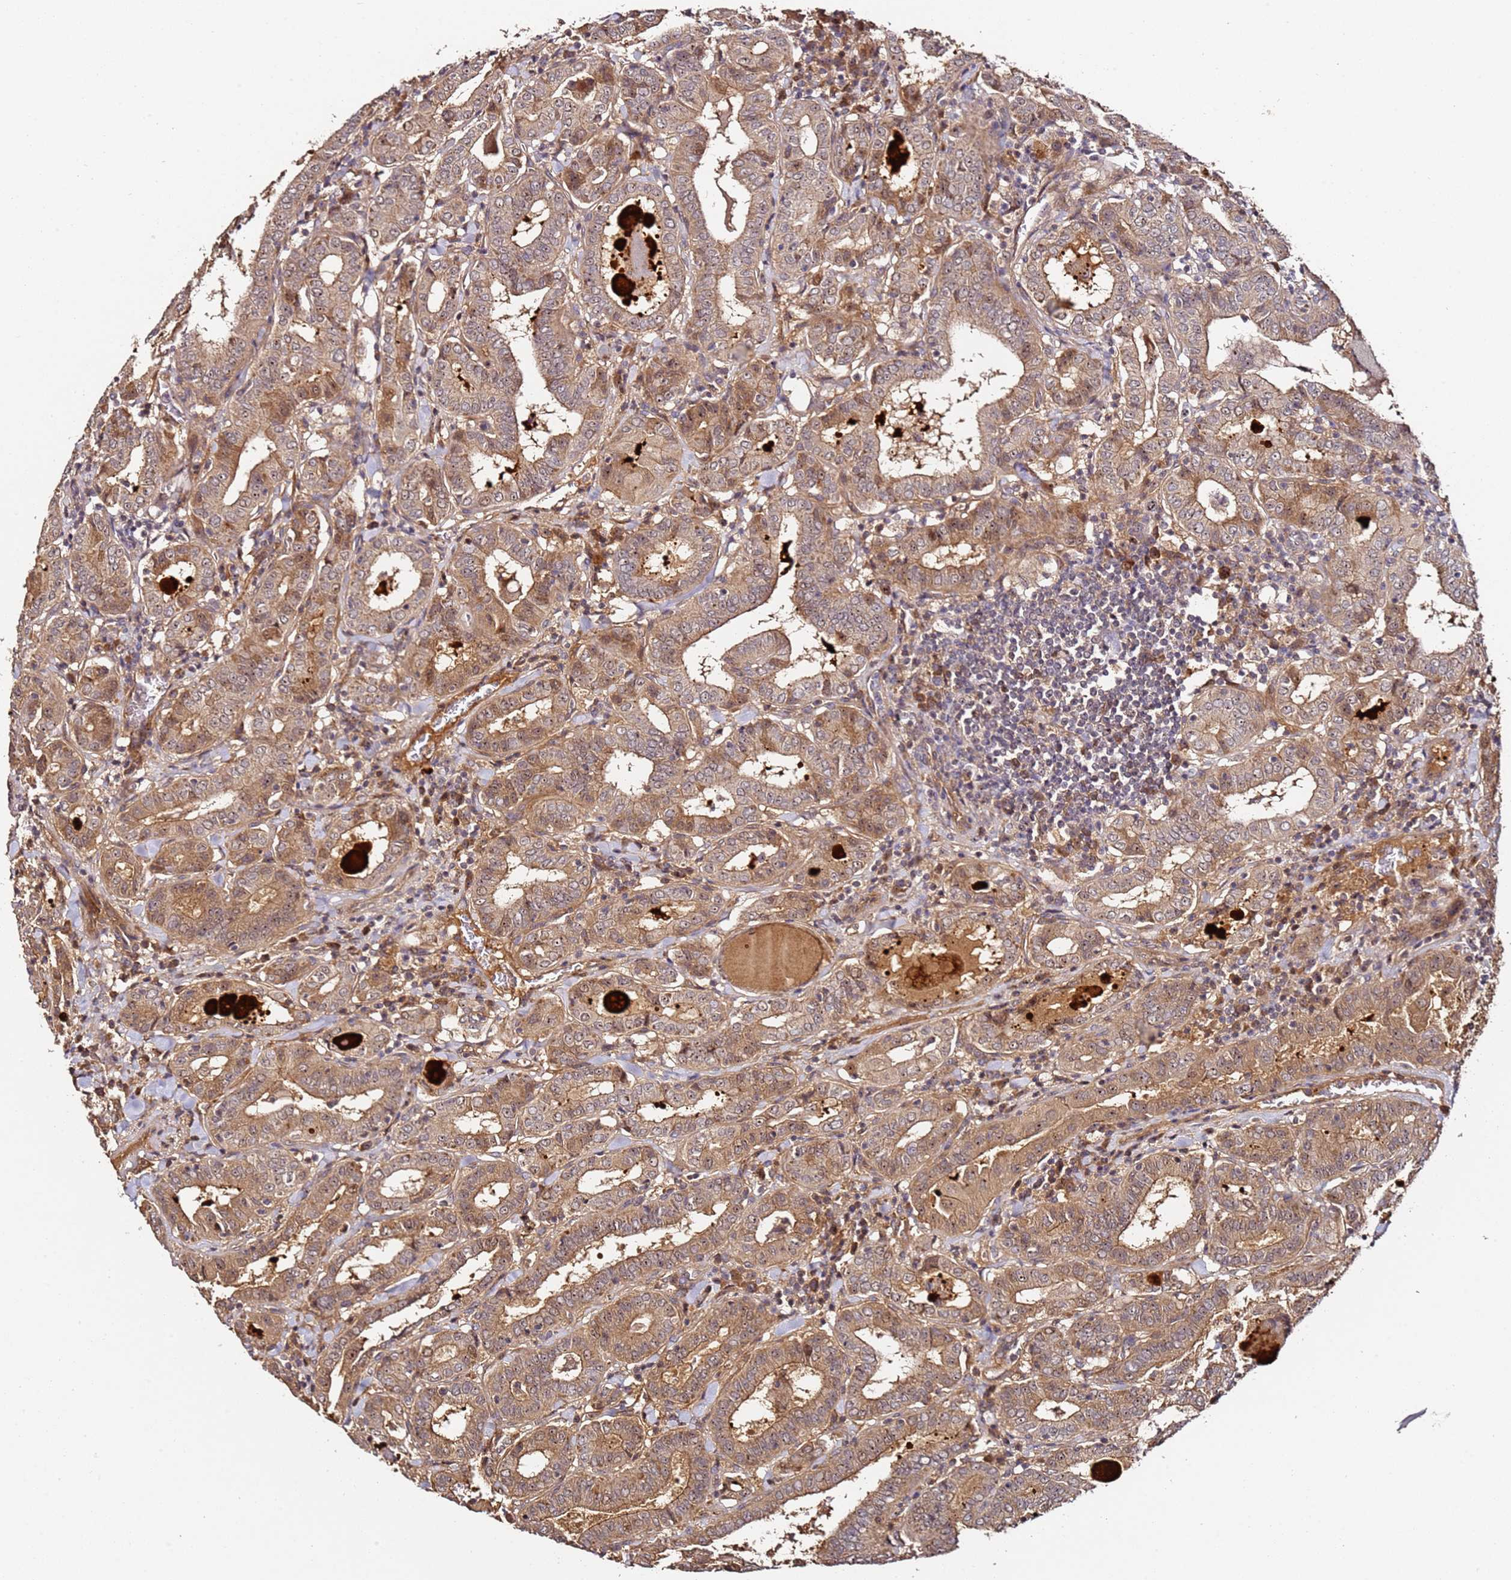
{"staining": {"intensity": "moderate", "quantity": ">75%", "location": "cytoplasmic/membranous"}, "tissue": "thyroid cancer", "cell_type": "Tumor cells", "image_type": "cancer", "snomed": [{"axis": "morphology", "description": "Papillary adenocarcinoma, NOS"}, {"axis": "topography", "description": "Thyroid gland"}], "caption": "This image reveals IHC staining of human thyroid cancer (papillary adenocarcinoma), with medium moderate cytoplasmic/membranous positivity in approximately >75% of tumor cells.", "gene": "DDX27", "patient": {"sex": "female", "age": 72}}